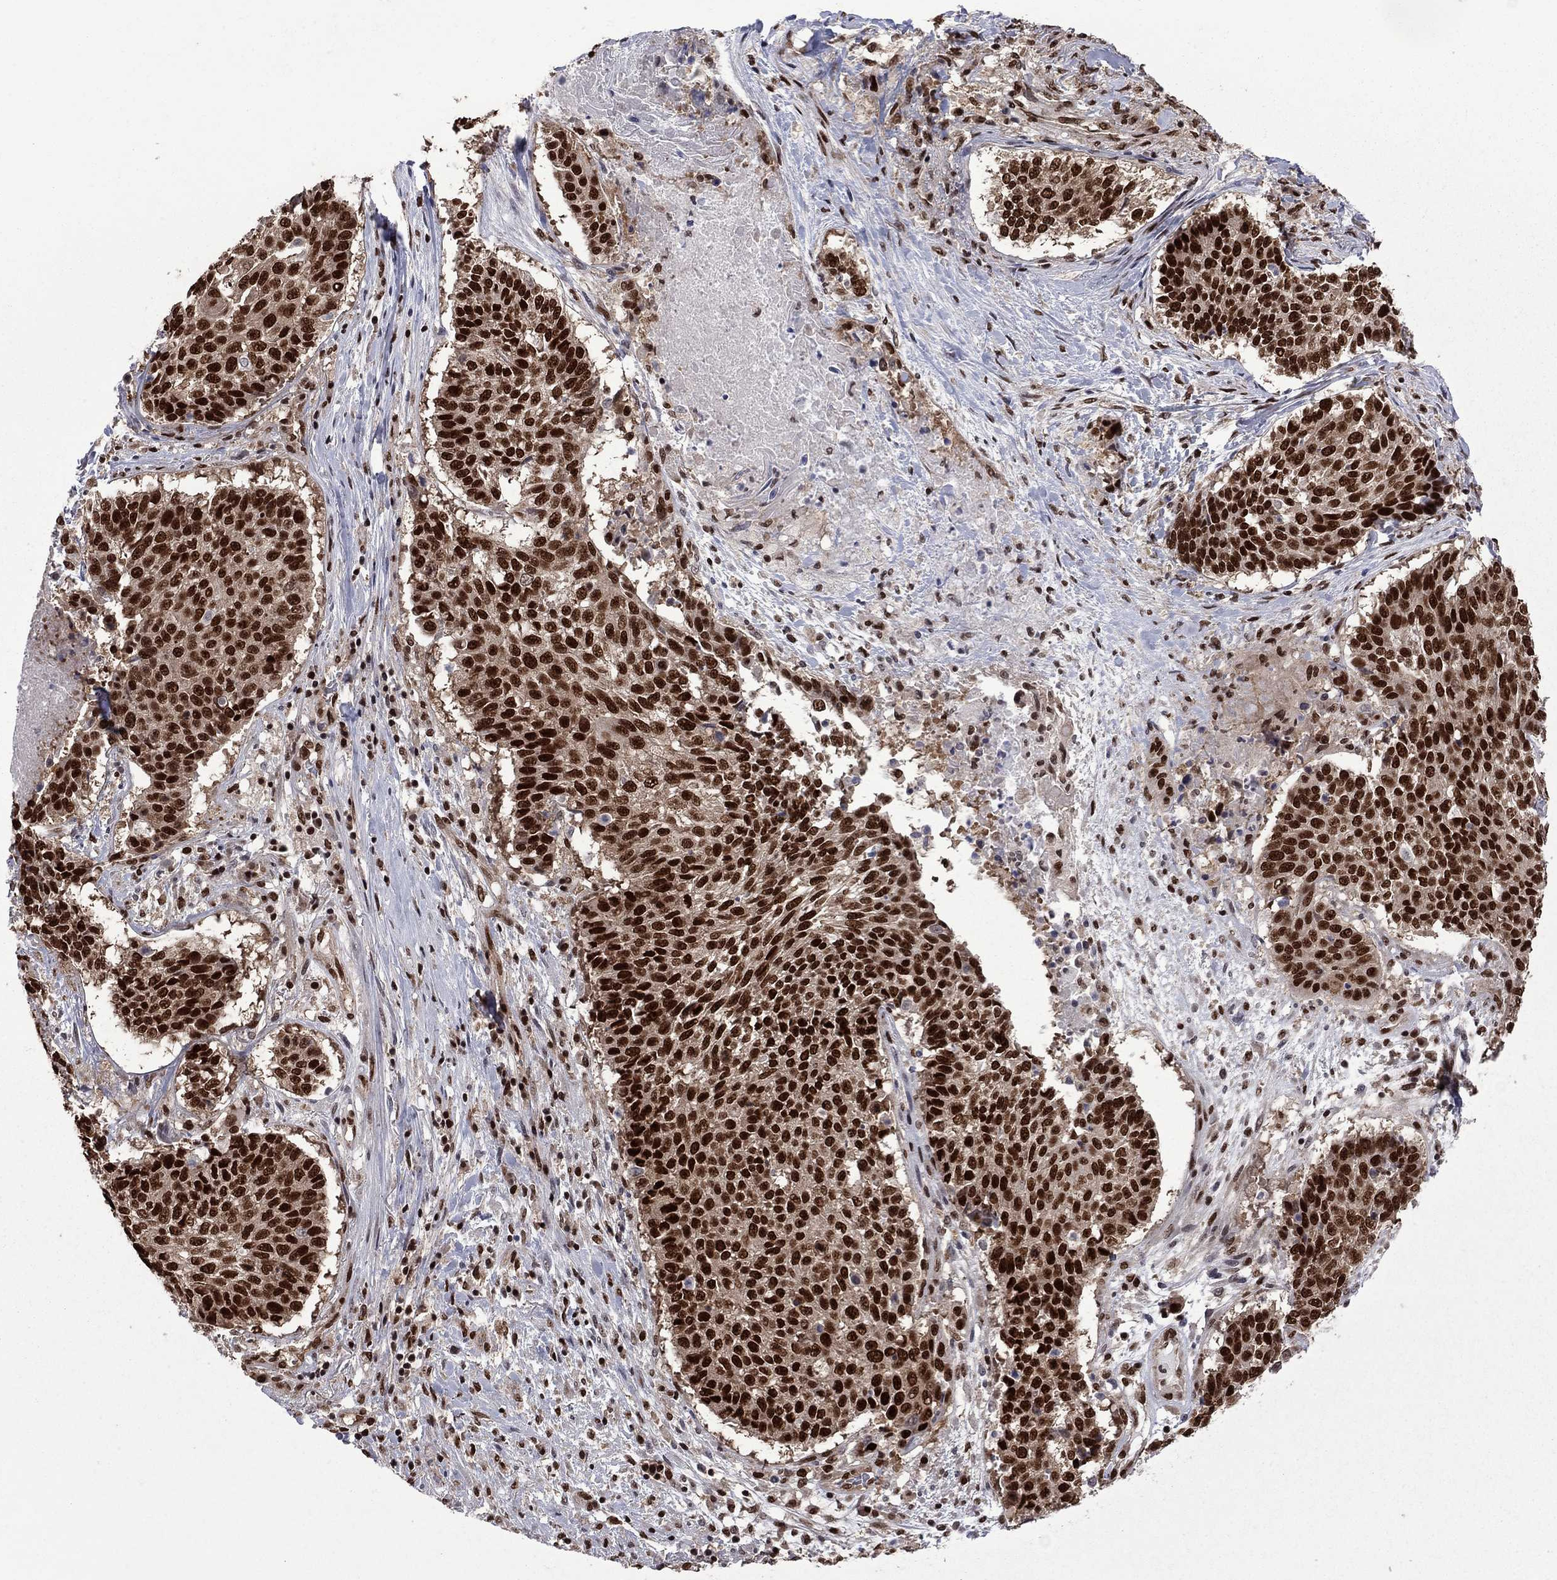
{"staining": {"intensity": "strong", "quantity": ">75%", "location": "nuclear"}, "tissue": "lung cancer", "cell_type": "Tumor cells", "image_type": "cancer", "snomed": [{"axis": "morphology", "description": "Squamous cell carcinoma, NOS"}, {"axis": "topography", "description": "Lung"}], "caption": "This is an image of IHC staining of lung cancer (squamous cell carcinoma), which shows strong staining in the nuclear of tumor cells.", "gene": "MED25", "patient": {"sex": "male", "age": 64}}